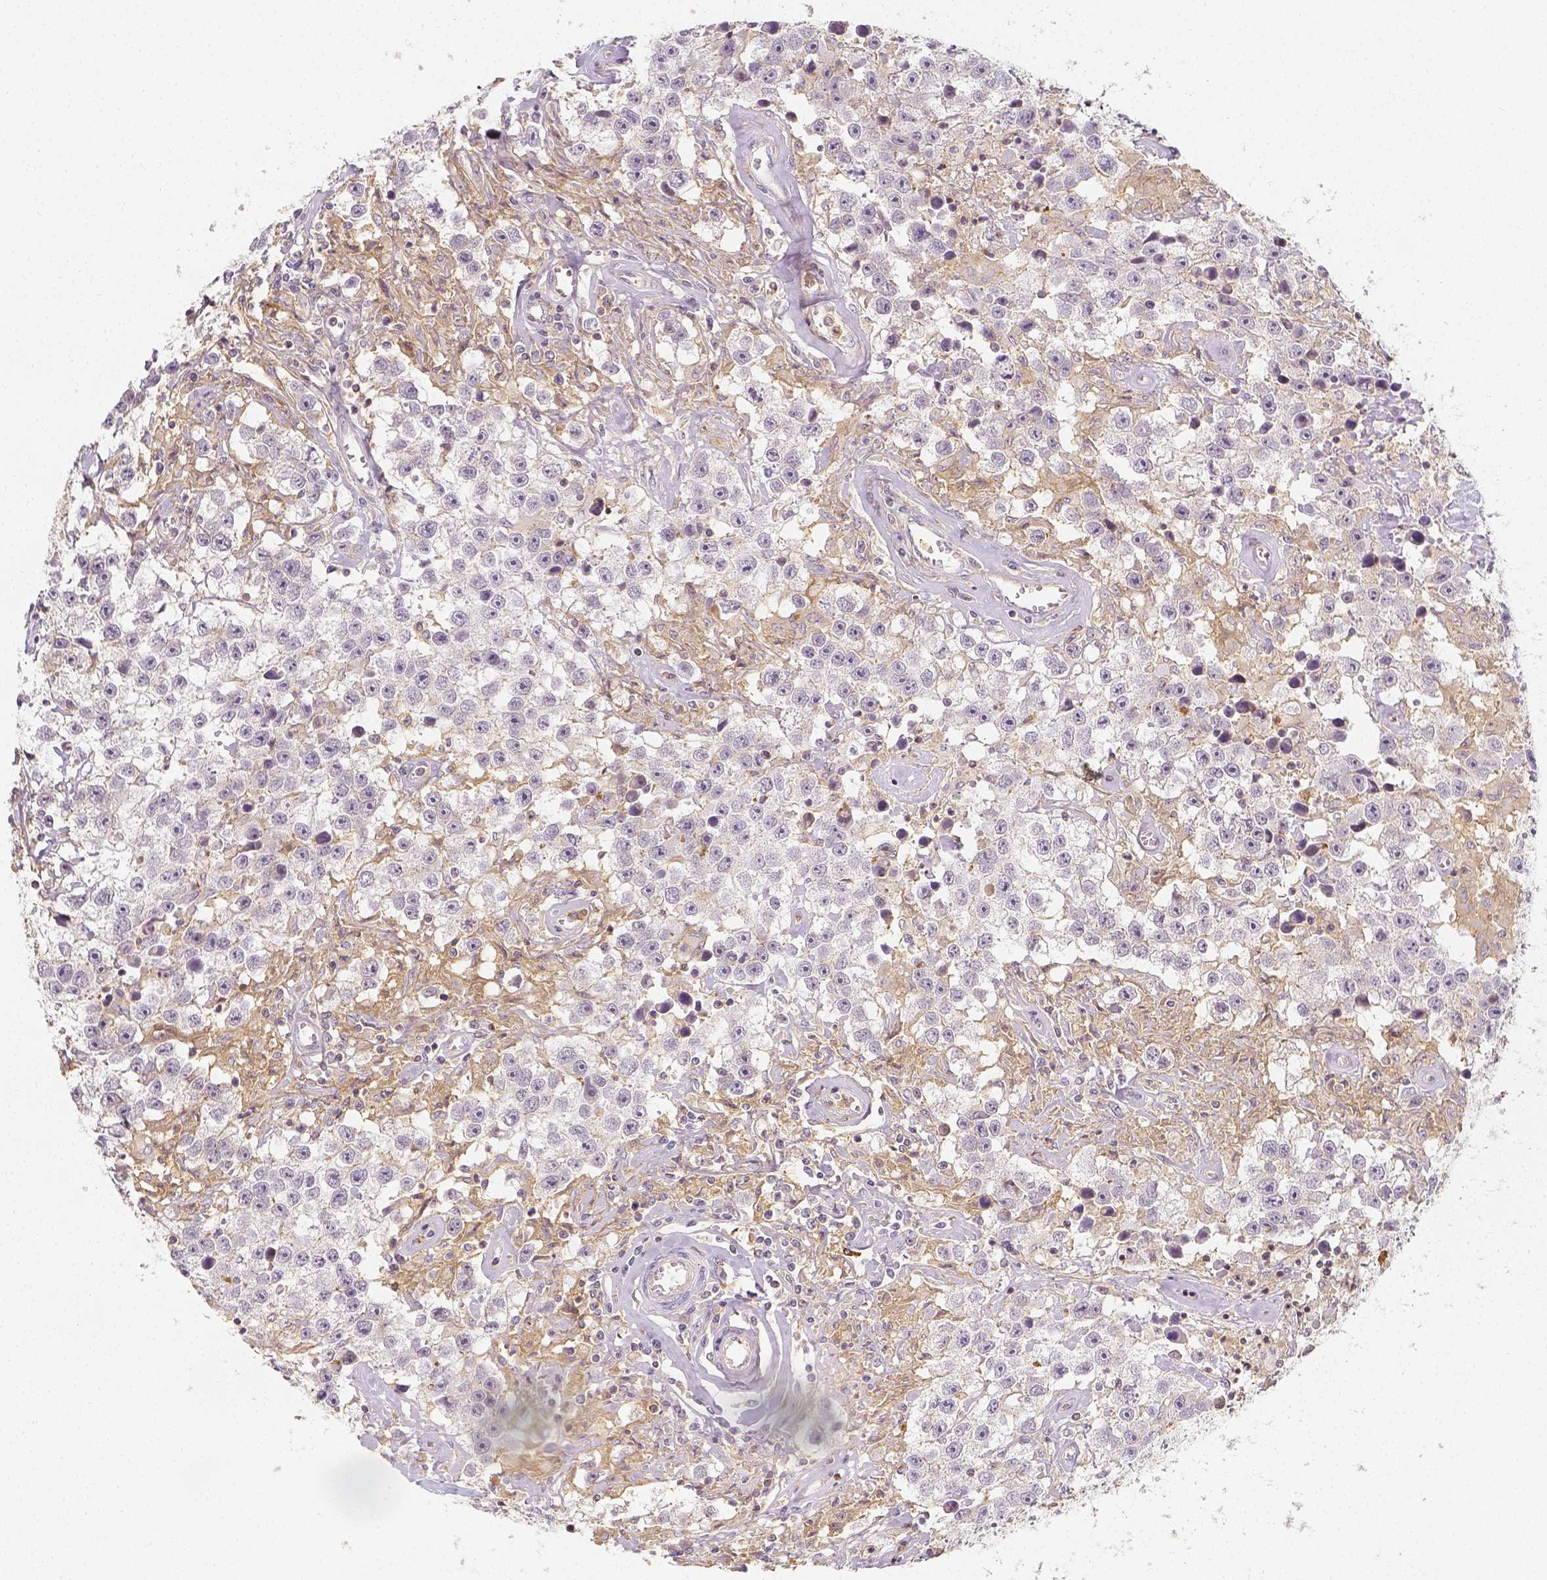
{"staining": {"intensity": "negative", "quantity": "none", "location": "none"}, "tissue": "testis cancer", "cell_type": "Tumor cells", "image_type": "cancer", "snomed": [{"axis": "morphology", "description": "Seminoma, NOS"}, {"axis": "topography", "description": "Testis"}], "caption": "High magnification brightfield microscopy of testis cancer stained with DAB (3,3'-diaminobenzidine) (brown) and counterstained with hematoxylin (blue): tumor cells show no significant staining.", "gene": "PTPRJ", "patient": {"sex": "male", "age": 43}}